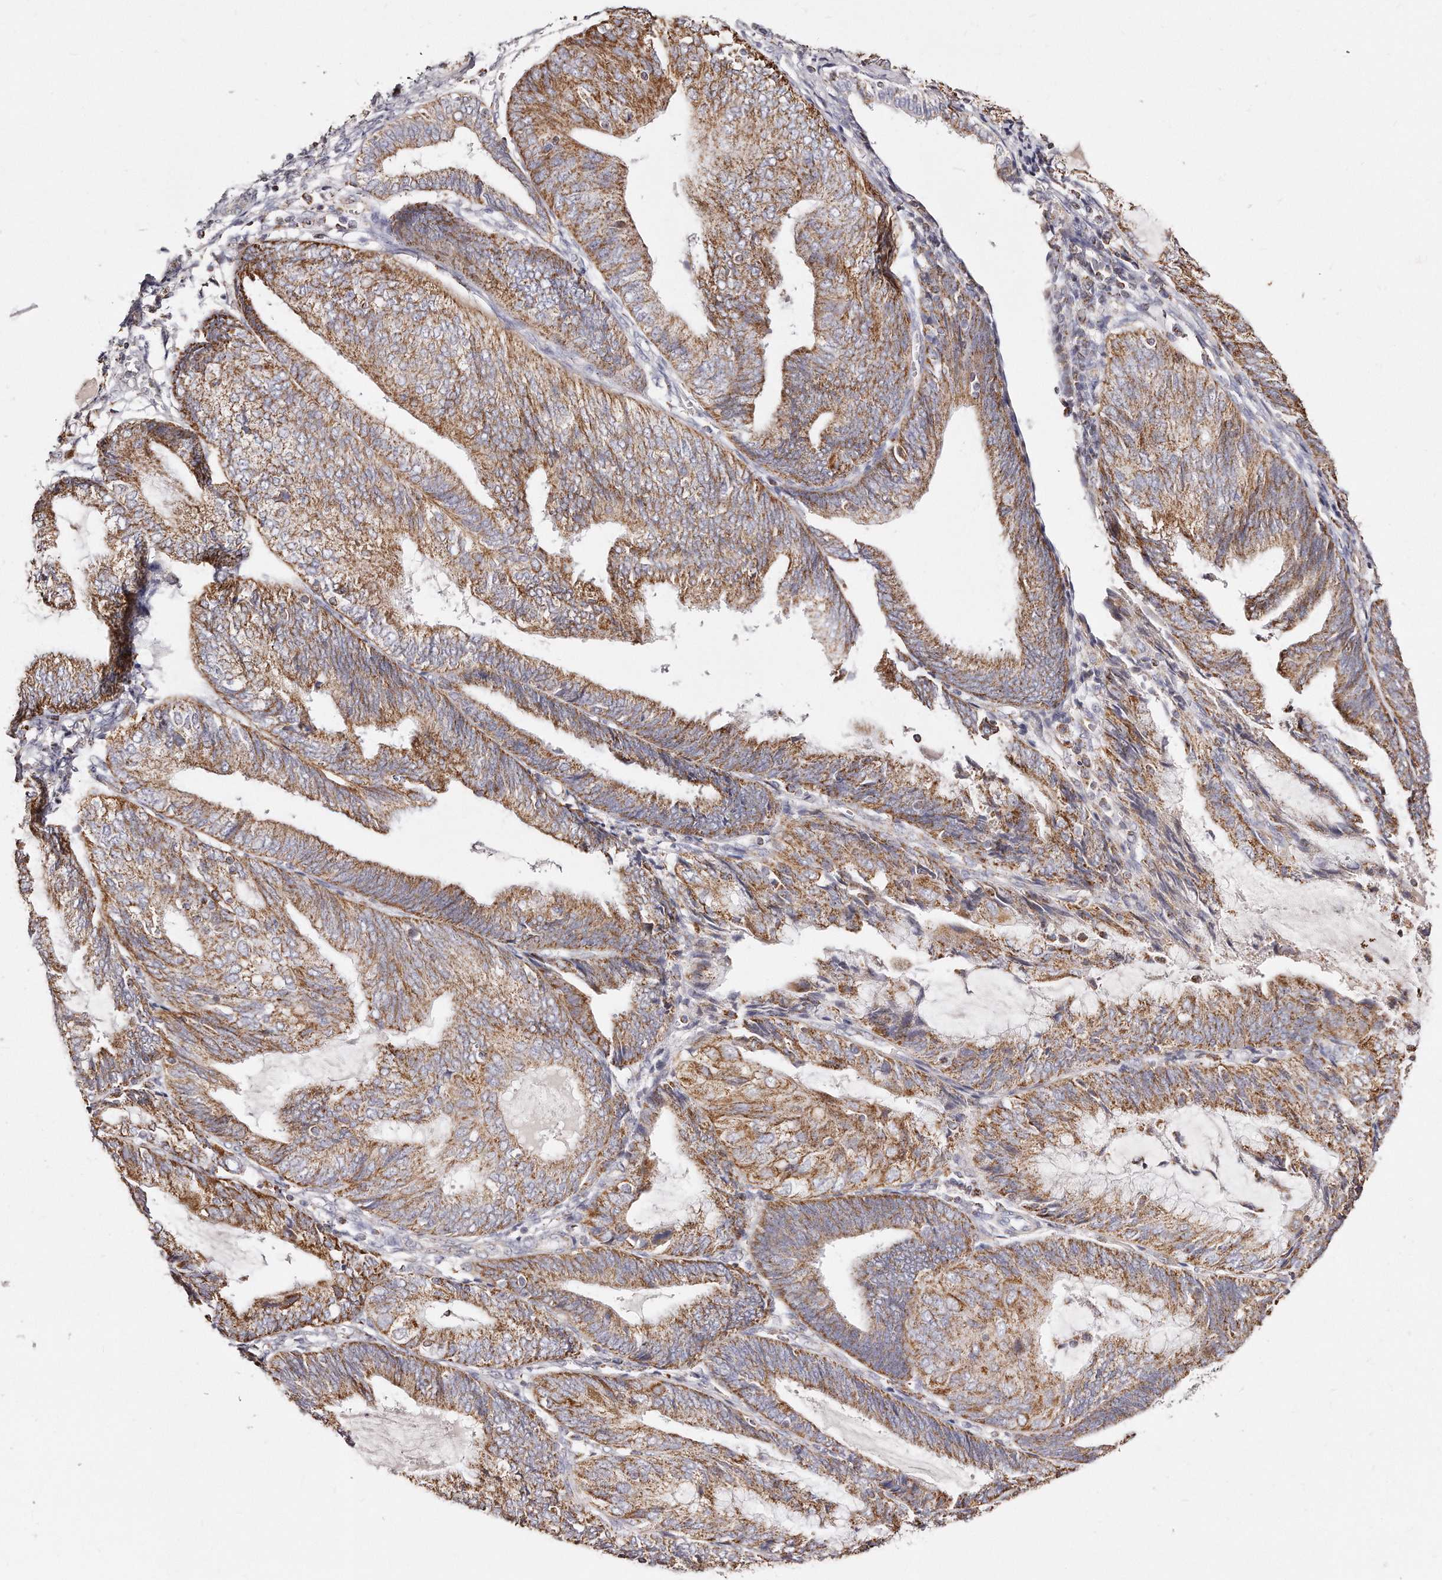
{"staining": {"intensity": "moderate", "quantity": ">75%", "location": "cytoplasmic/membranous"}, "tissue": "endometrial cancer", "cell_type": "Tumor cells", "image_type": "cancer", "snomed": [{"axis": "morphology", "description": "Adenocarcinoma, NOS"}, {"axis": "topography", "description": "Endometrium"}], "caption": "Endometrial cancer (adenocarcinoma) stained with immunohistochemistry displays moderate cytoplasmic/membranous staining in approximately >75% of tumor cells.", "gene": "RTKN", "patient": {"sex": "female", "age": 81}}